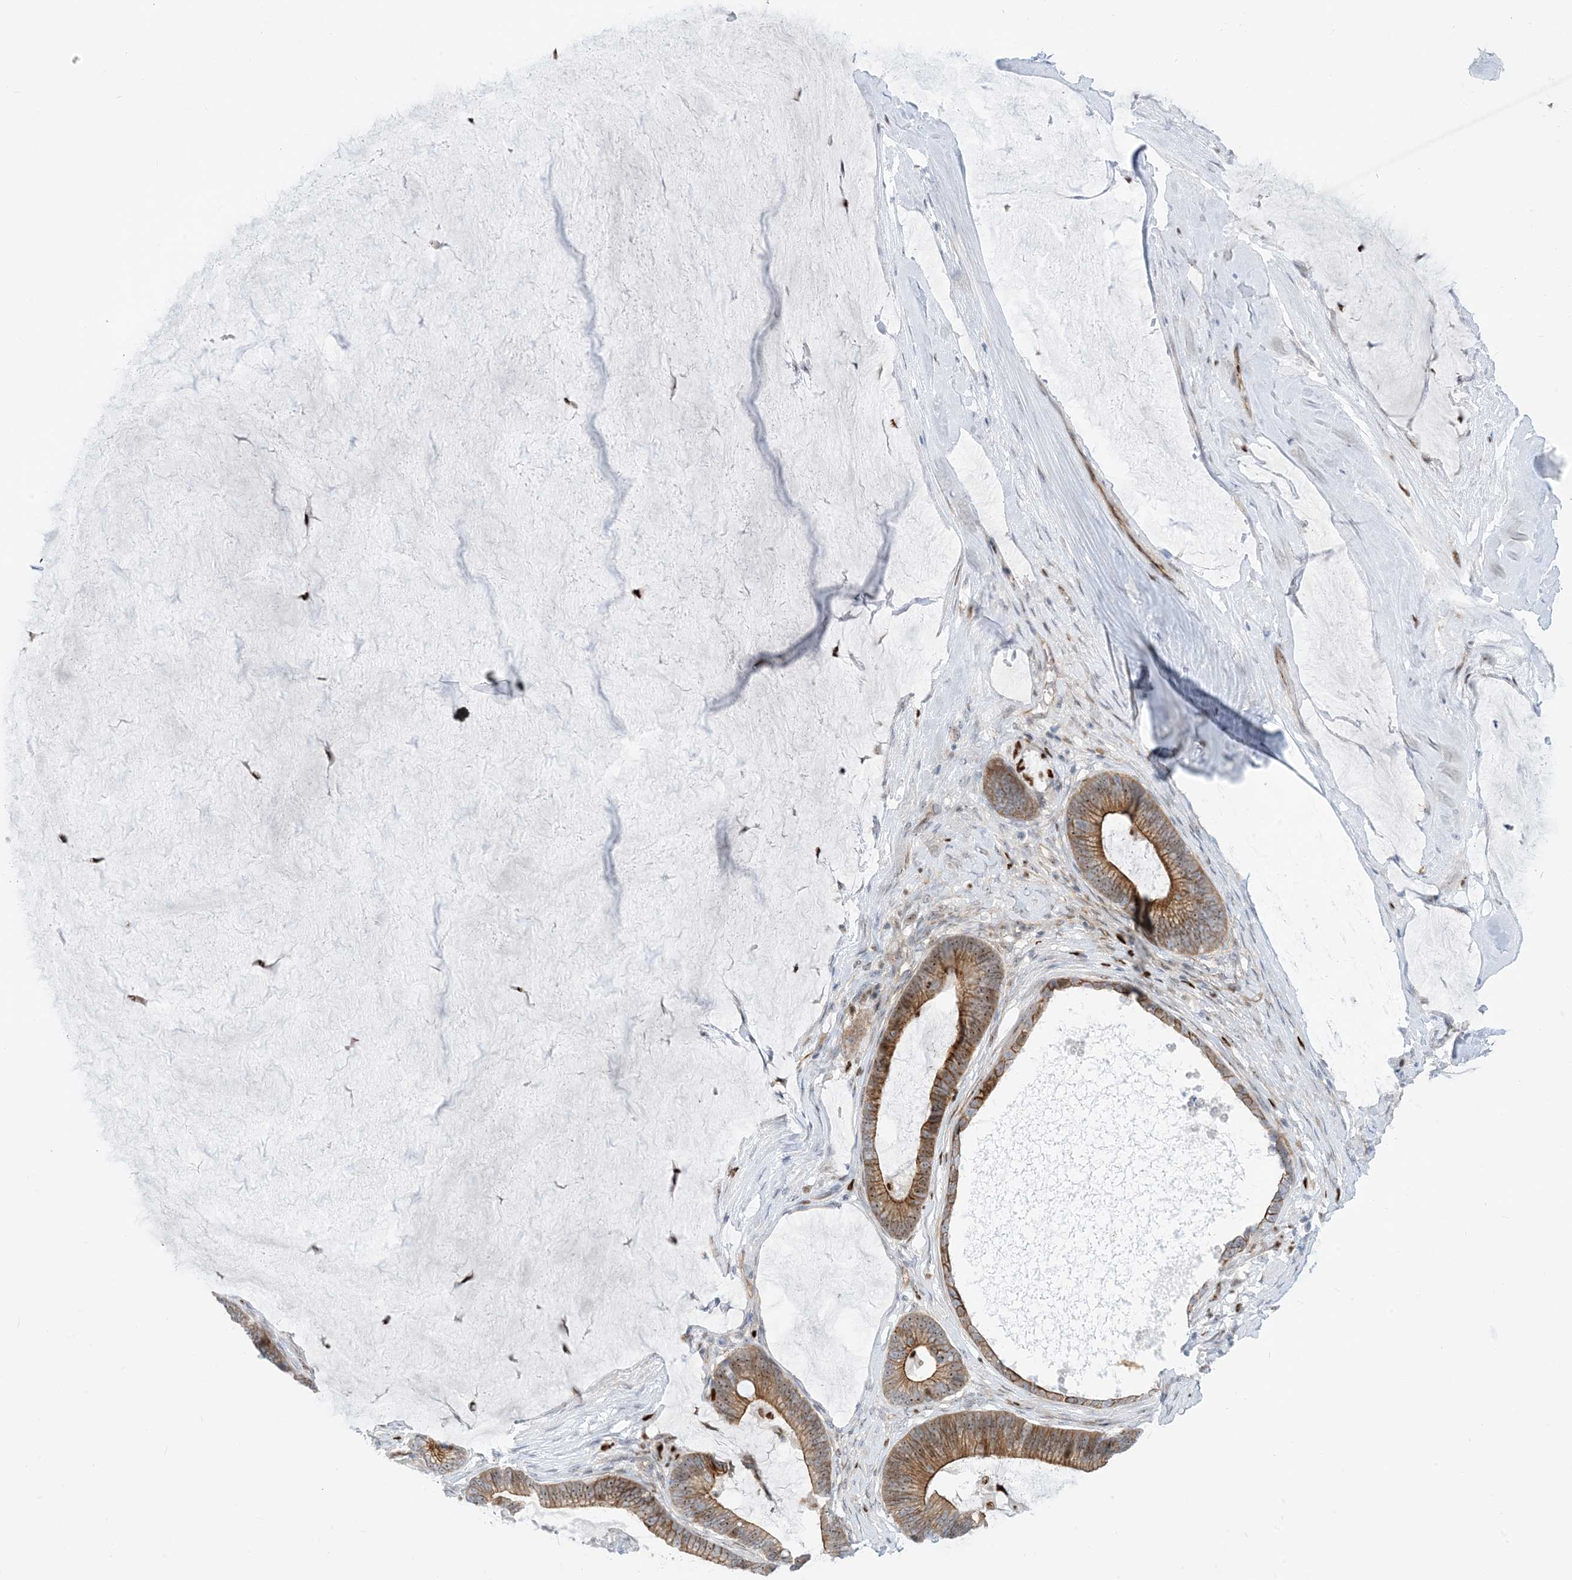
{"staining": {"intensity": "moderate", "quantity": ">75%", "location": "cytoplasmic/membranous,nuclear"}, "tissue": "ovarian cancer", "cell_type": "Tumor cells", "image_type": "cancer", "snomed": [{"axis": "morphology", "description": "Cystadenocarcinoma, mucinous, NOS"}, {"axis": "topography", "description": "Ovary"}], "caption": "Immunohistochemical staining of ovarian cancer (mucinous cystadenocarcinoma) demonstrates medium levels of moderate cytoplasmic/membranous and nuclear expression in approximately >75% of tumor cells.", "gene": "MARS2", "patient": {"sex": "female", "age": 61}}